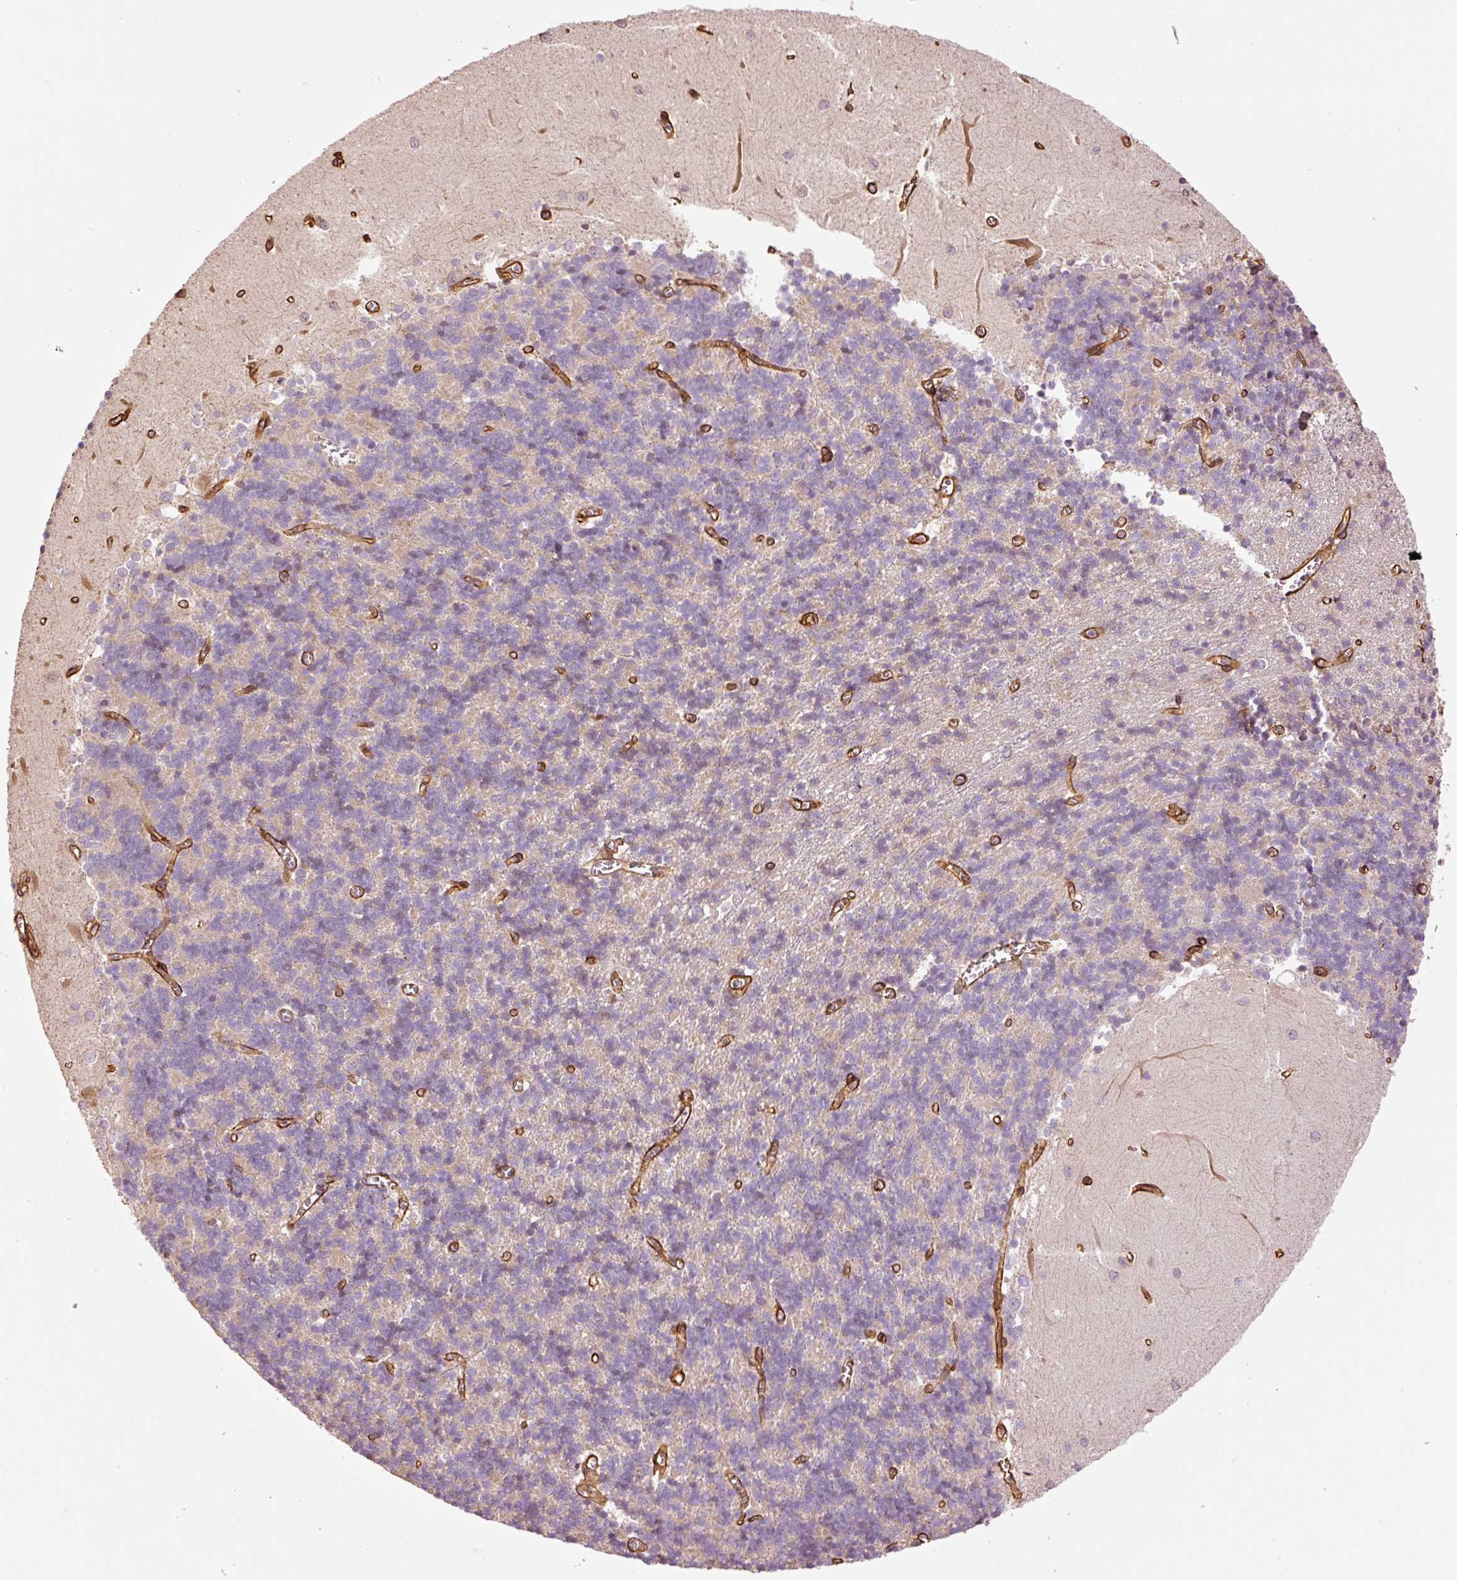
{"staining": {"intensity": "negative", "quantity": "none", "location": "none"}, "tissue": "cerebellum", "cell_type": "Cells in granular layer", "image_type": "normal", "snomed": [{"axis": "morphology", "description": "Normal tissue, NOS"}, {"axis": "topography", "description": "Cerebellum"}], "caption": "High power microscopy image of an immunohistochemistry (IHC) image of benign cerebellum, revealing no significant expression in cells in granular layer.", "gene": "NID2", "patient": {"sex": "male", "age": 37}}